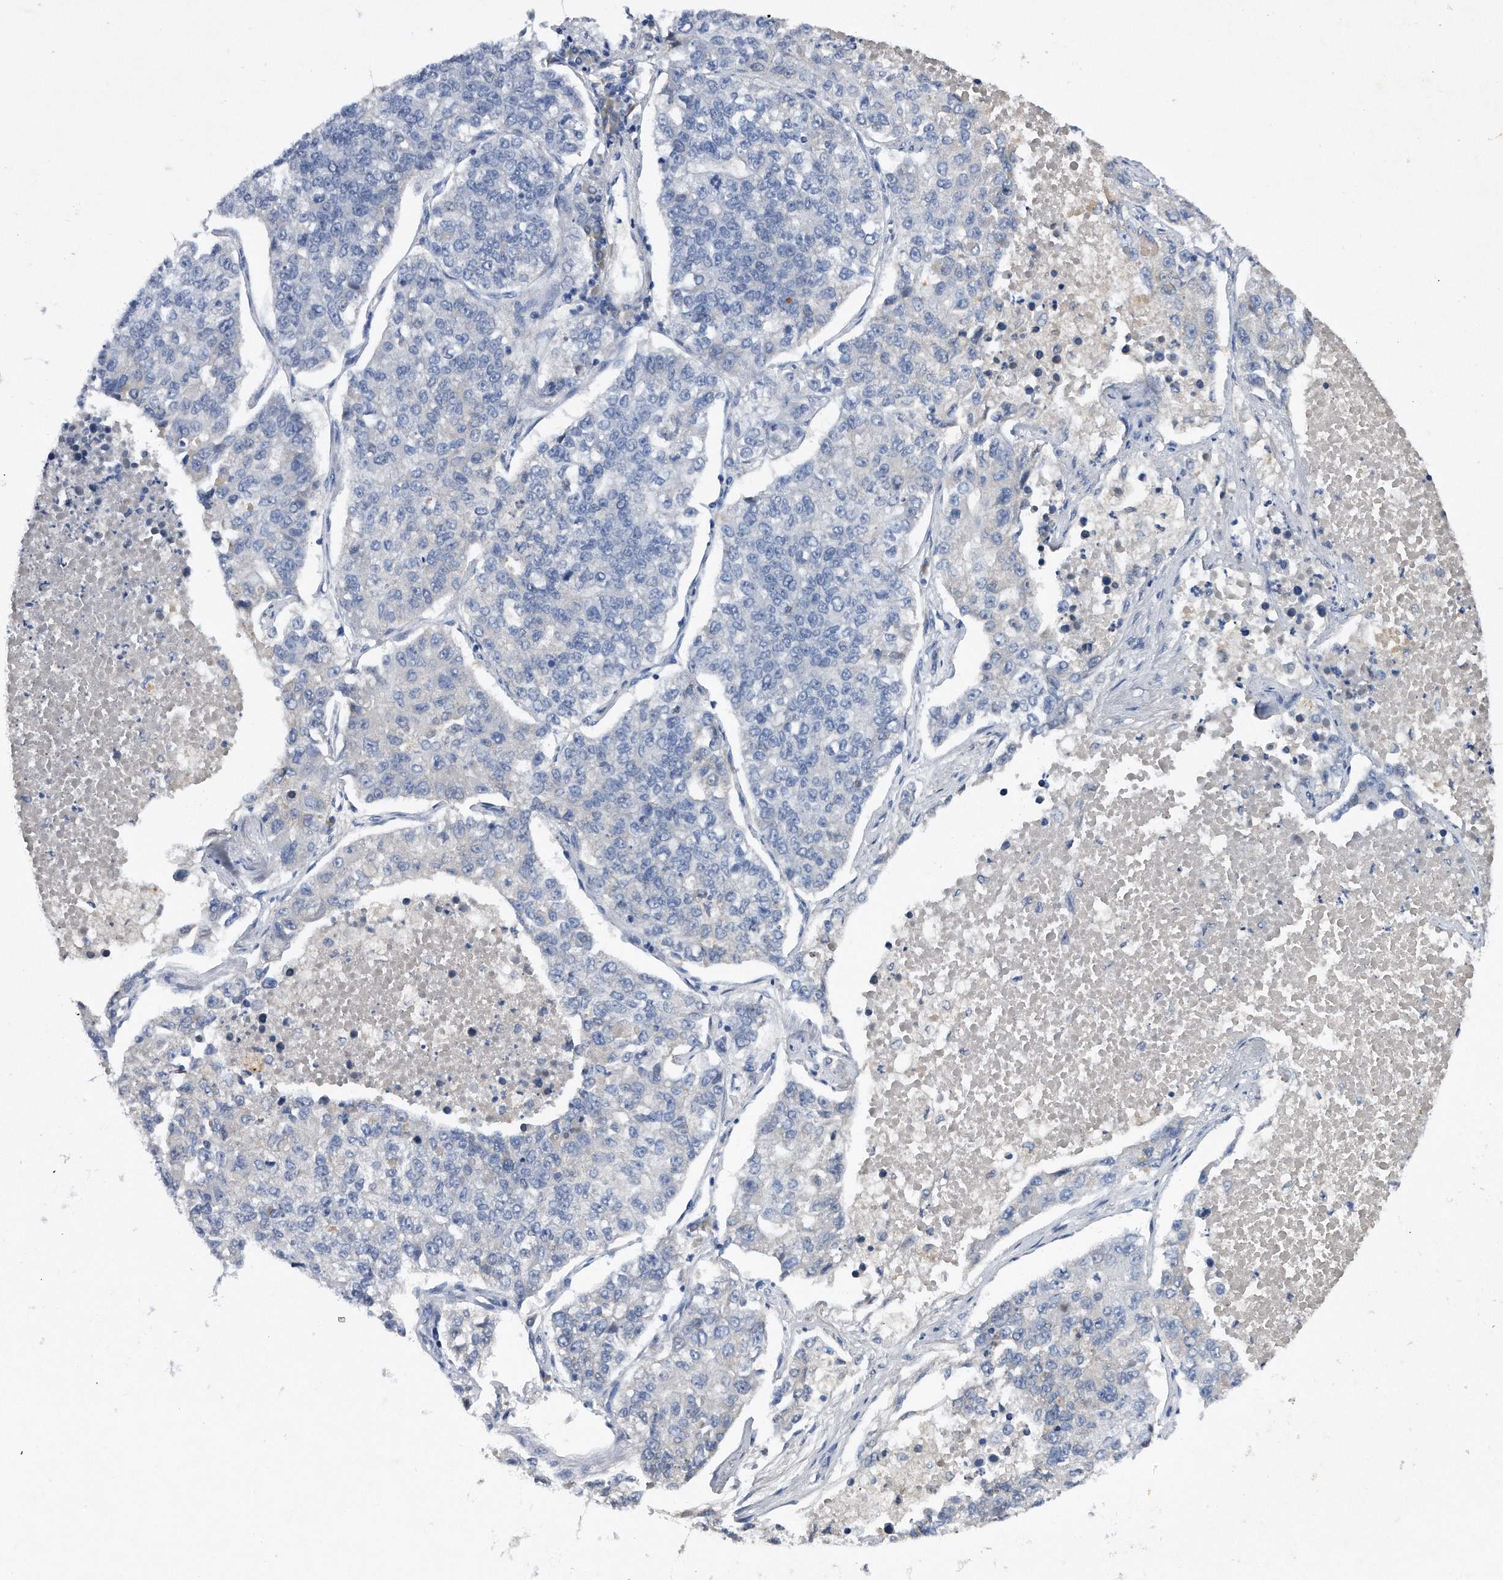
{"staining": {"intensity": "negative", "quantity": "none", "location": "none"}, "tissue": "lung cancer", "cell_type": "Tumor cells", "image_type": "cancer", "snomed": [{"axis": "morphology", "description": "Adenocarcinoma, NOS"}, {"axis": "topography", "description": "Lung"}], "caption": "Tumor cells are negative for brown protein staining in lung cancer. The staining was performed using DAB to visualize the protein expression in brown, while the nuclei were stained in blue with hematoxylin (Magnification: 20x).", "gene": "ASNS", "patient": {"sex": "male", "age": 49}}